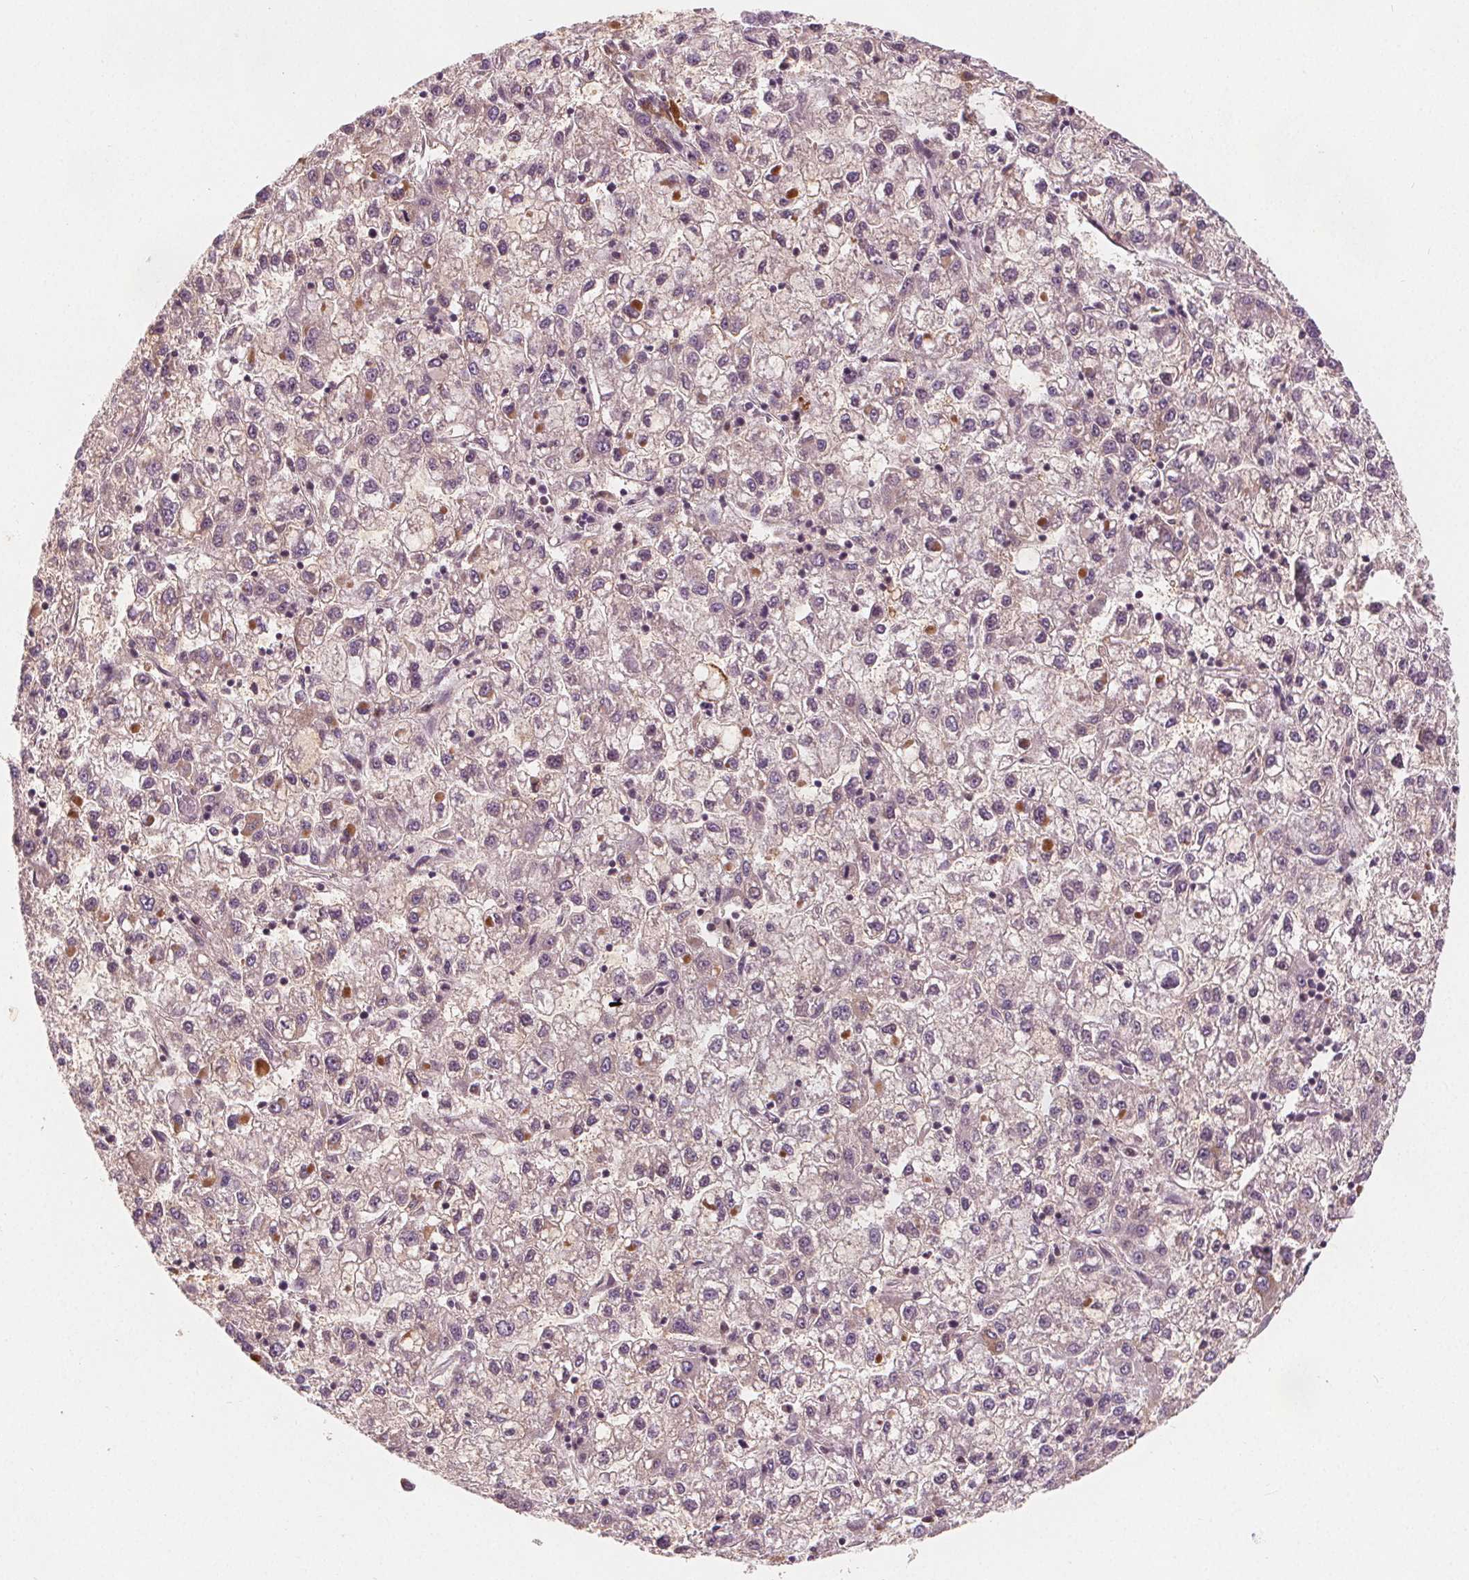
{"staining": {"intensity": "negative", "quantity": "none", "location": "none"}, "tissue": "liver cancer", "cell_type": "Tumor cells", "image_type": "cancer", "snomed": [{"axis": "morphology", "description": "Carcinoma, Hepatocellular, NOS"}, {"axis": "topography", "description": "Liver"}], "caption": "Liver cancer was stained to show a protein in brown. There is no significant staining in tumor cells. The staining is performed using DAB brown chromogen with nuclei counter-stained in using hematoxylin.", "gene": "DPM2", "patient": {"sex": "male", "age": 40}}